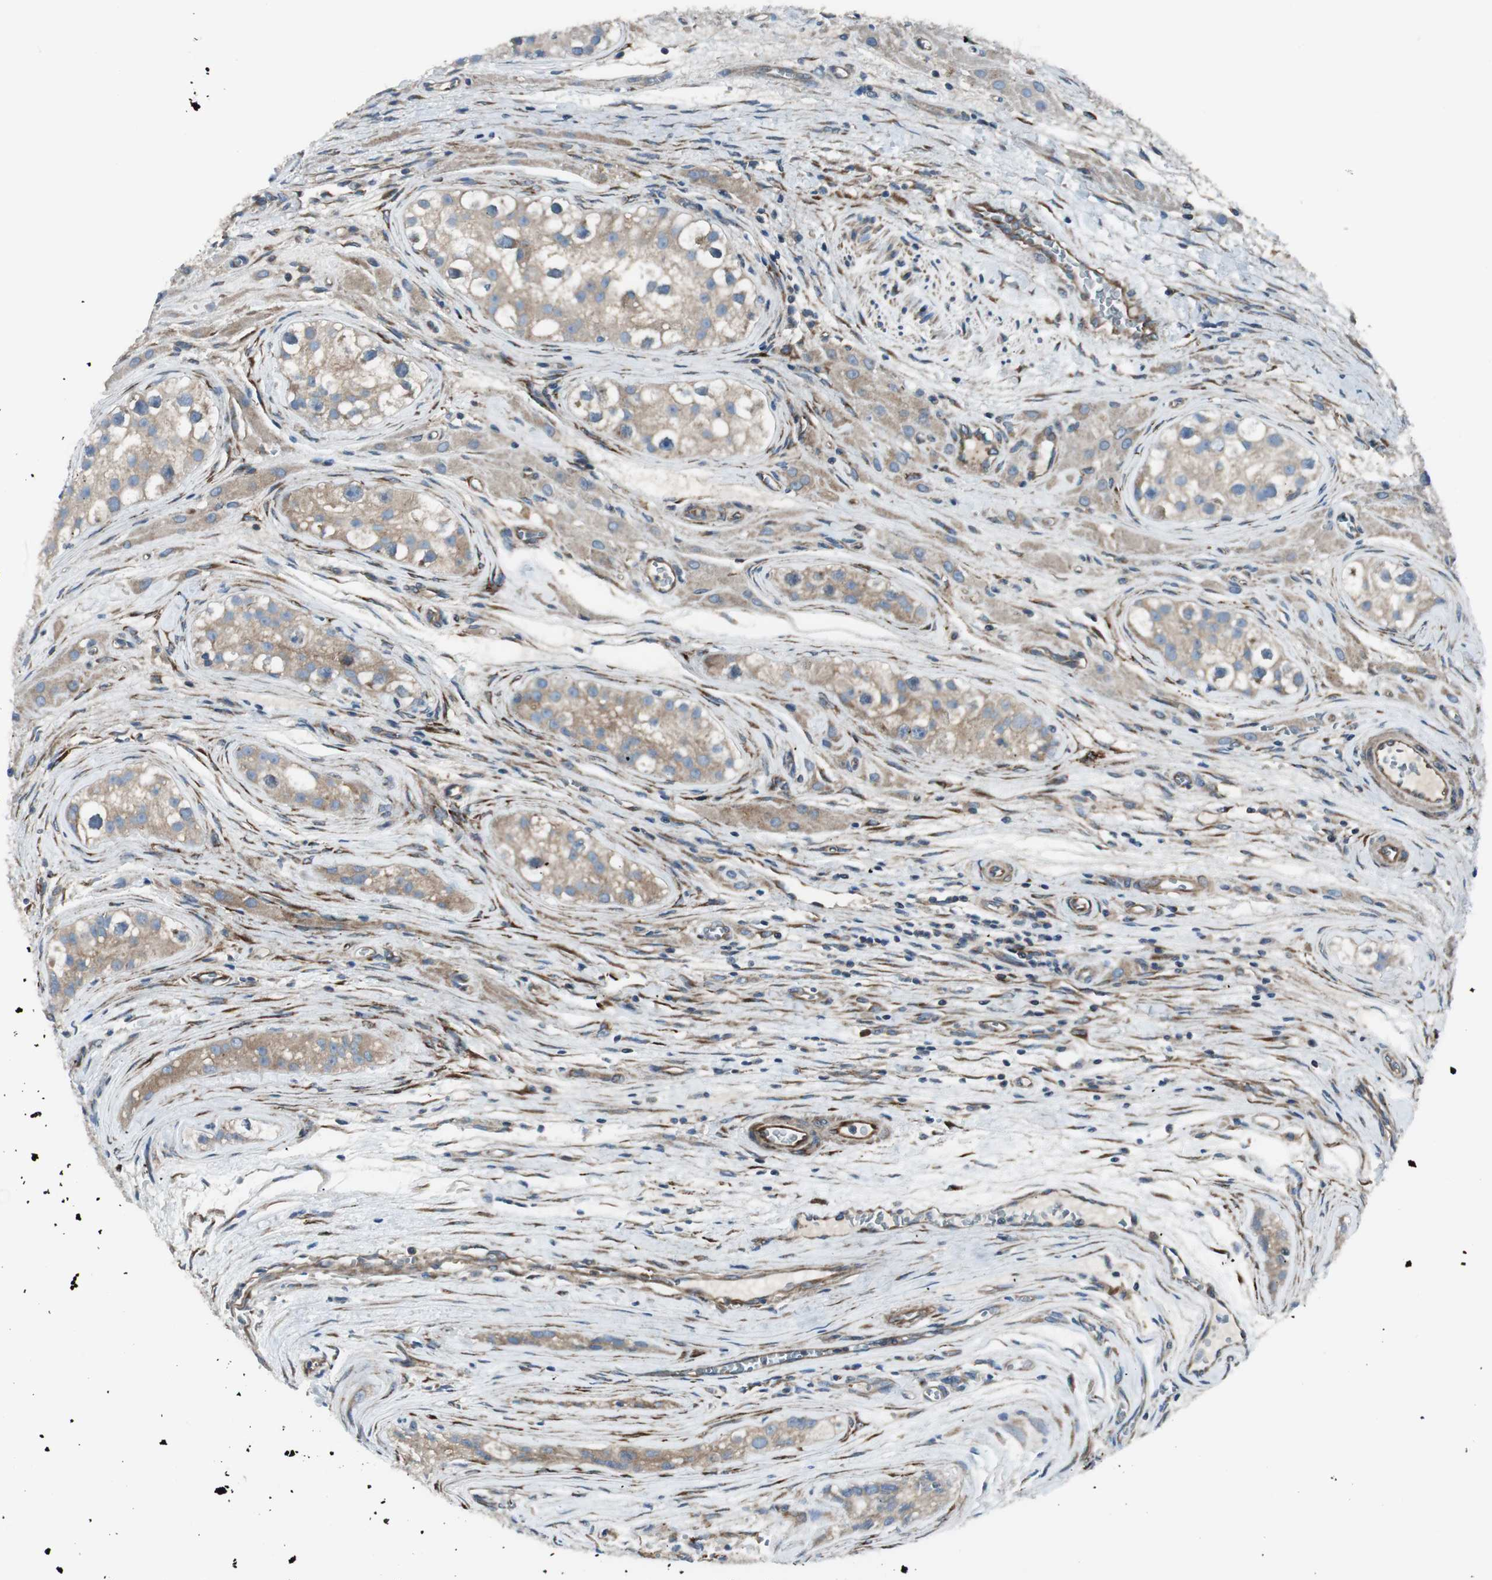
{"staining": {"intensity": "moderate", "quantity": ">75%", "location": "cytoplasmic/membranous"}, "tissue": "testis cancer", "cell_type": "Tumor cells", "image_type": "cancer", "snomed": [{"axis": "morphology", "description": "Carcinoma, Embryonal, NOS"}, {"axis": "topography", "description": "Testis"}], "caption": "Immunohistochemistry (IHC) photomicrograph of testis embryonal carcinoma stained for a protein (brown), which demonstrates medium levels of moderate cytoplasmic/membranous expression in about >75% of tumor cells.", "gene": "PRKG1", "patient": {"sex": "male", "age": 28}}